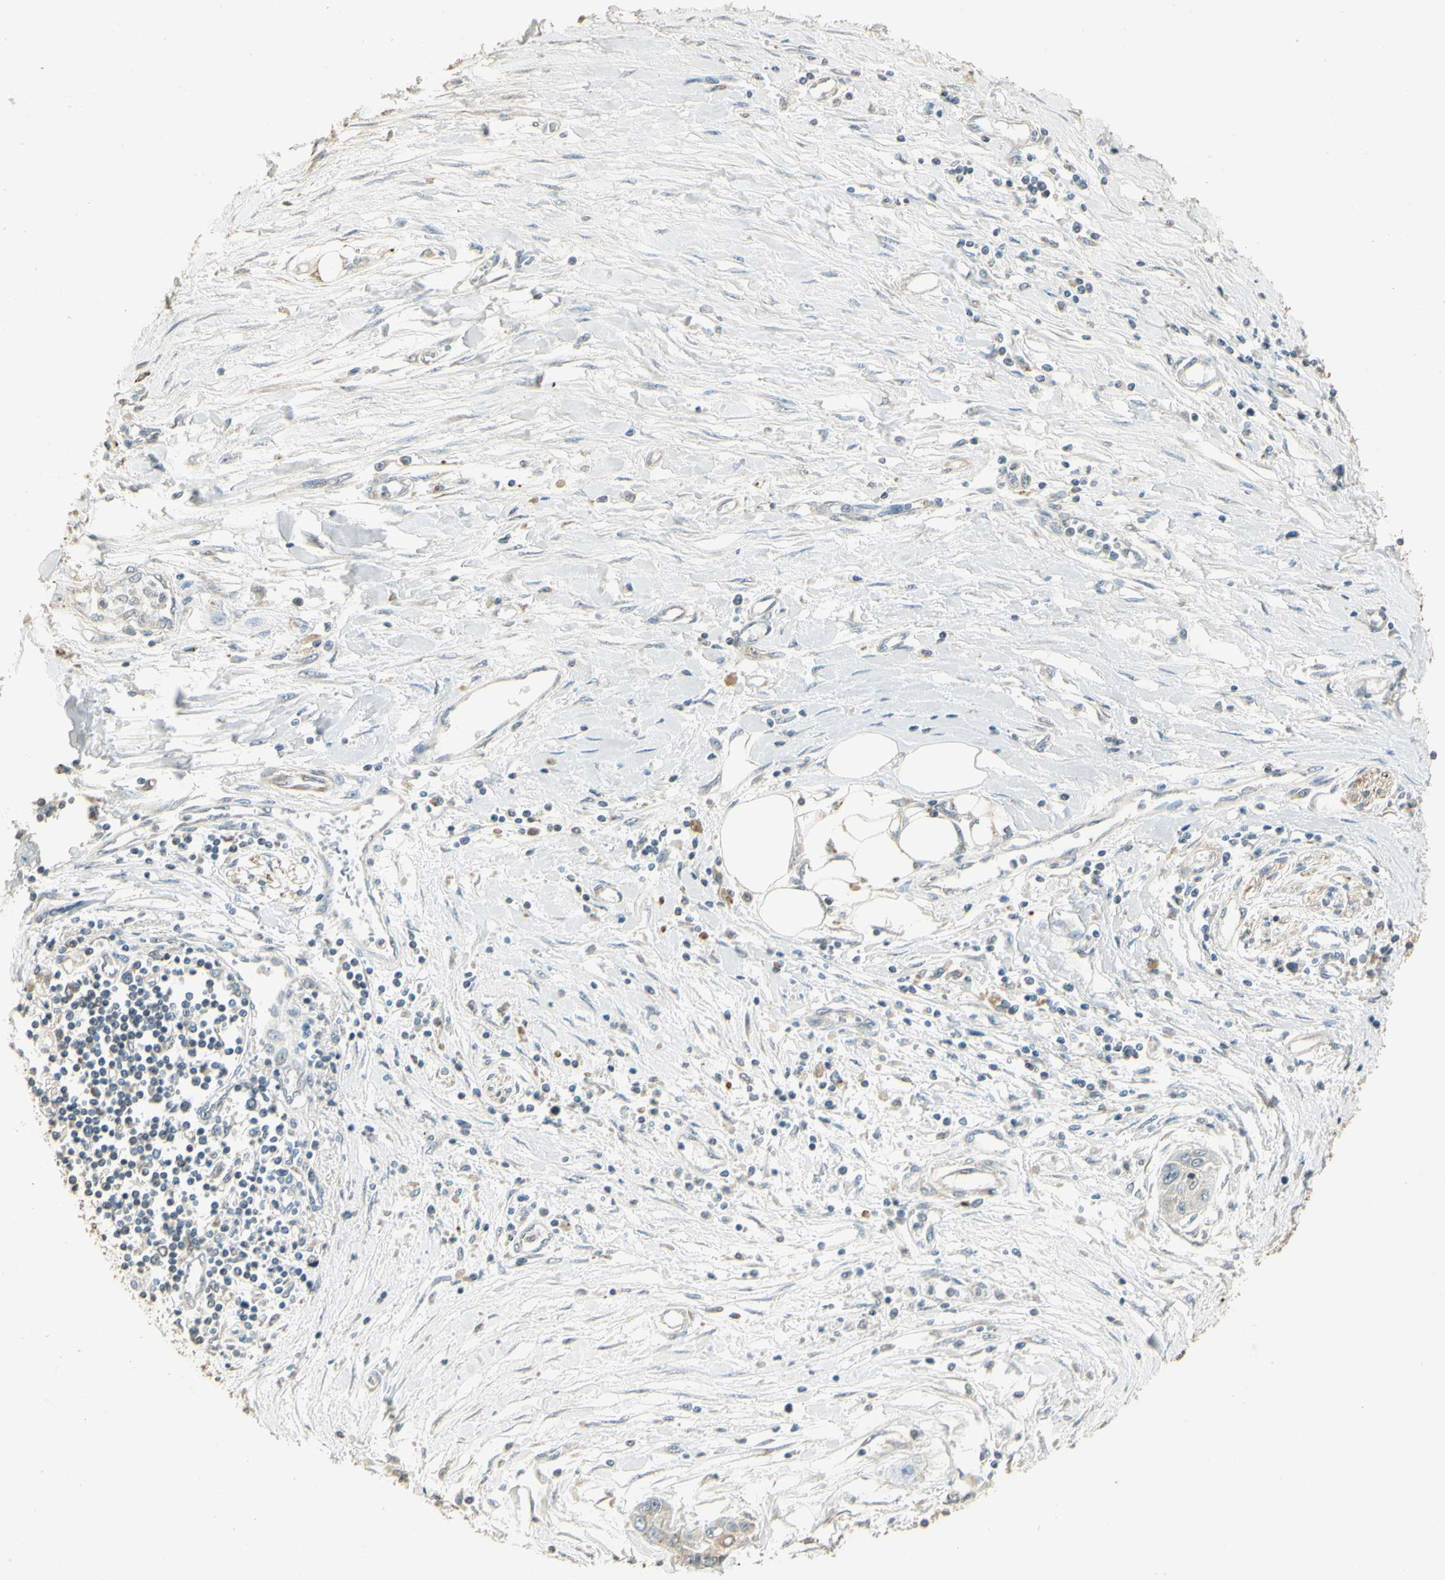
{"staining": {"intensity": "weak", "quantity": "25%-75%", "location": "cytoplasmic/membranous"}, "tissue": "pancreatic cancer", "cell_type": "Tumor cells", "image_type": "cancer", "snomed": [{"axis": "morphology", "description": "Adenocarcinoma, NOS"}, {"axis": "topography", "description": "Pancreas"}], "caption": "Pancreatic cancer (adenocarcinoma) was stained to show a protein in brown. There is low levels of weak cytoplasmic/membranous positivity in about 25%-75% of tumor cells.", "gene": "UXS1", "patient": {"sex": "female", "age": 70}}